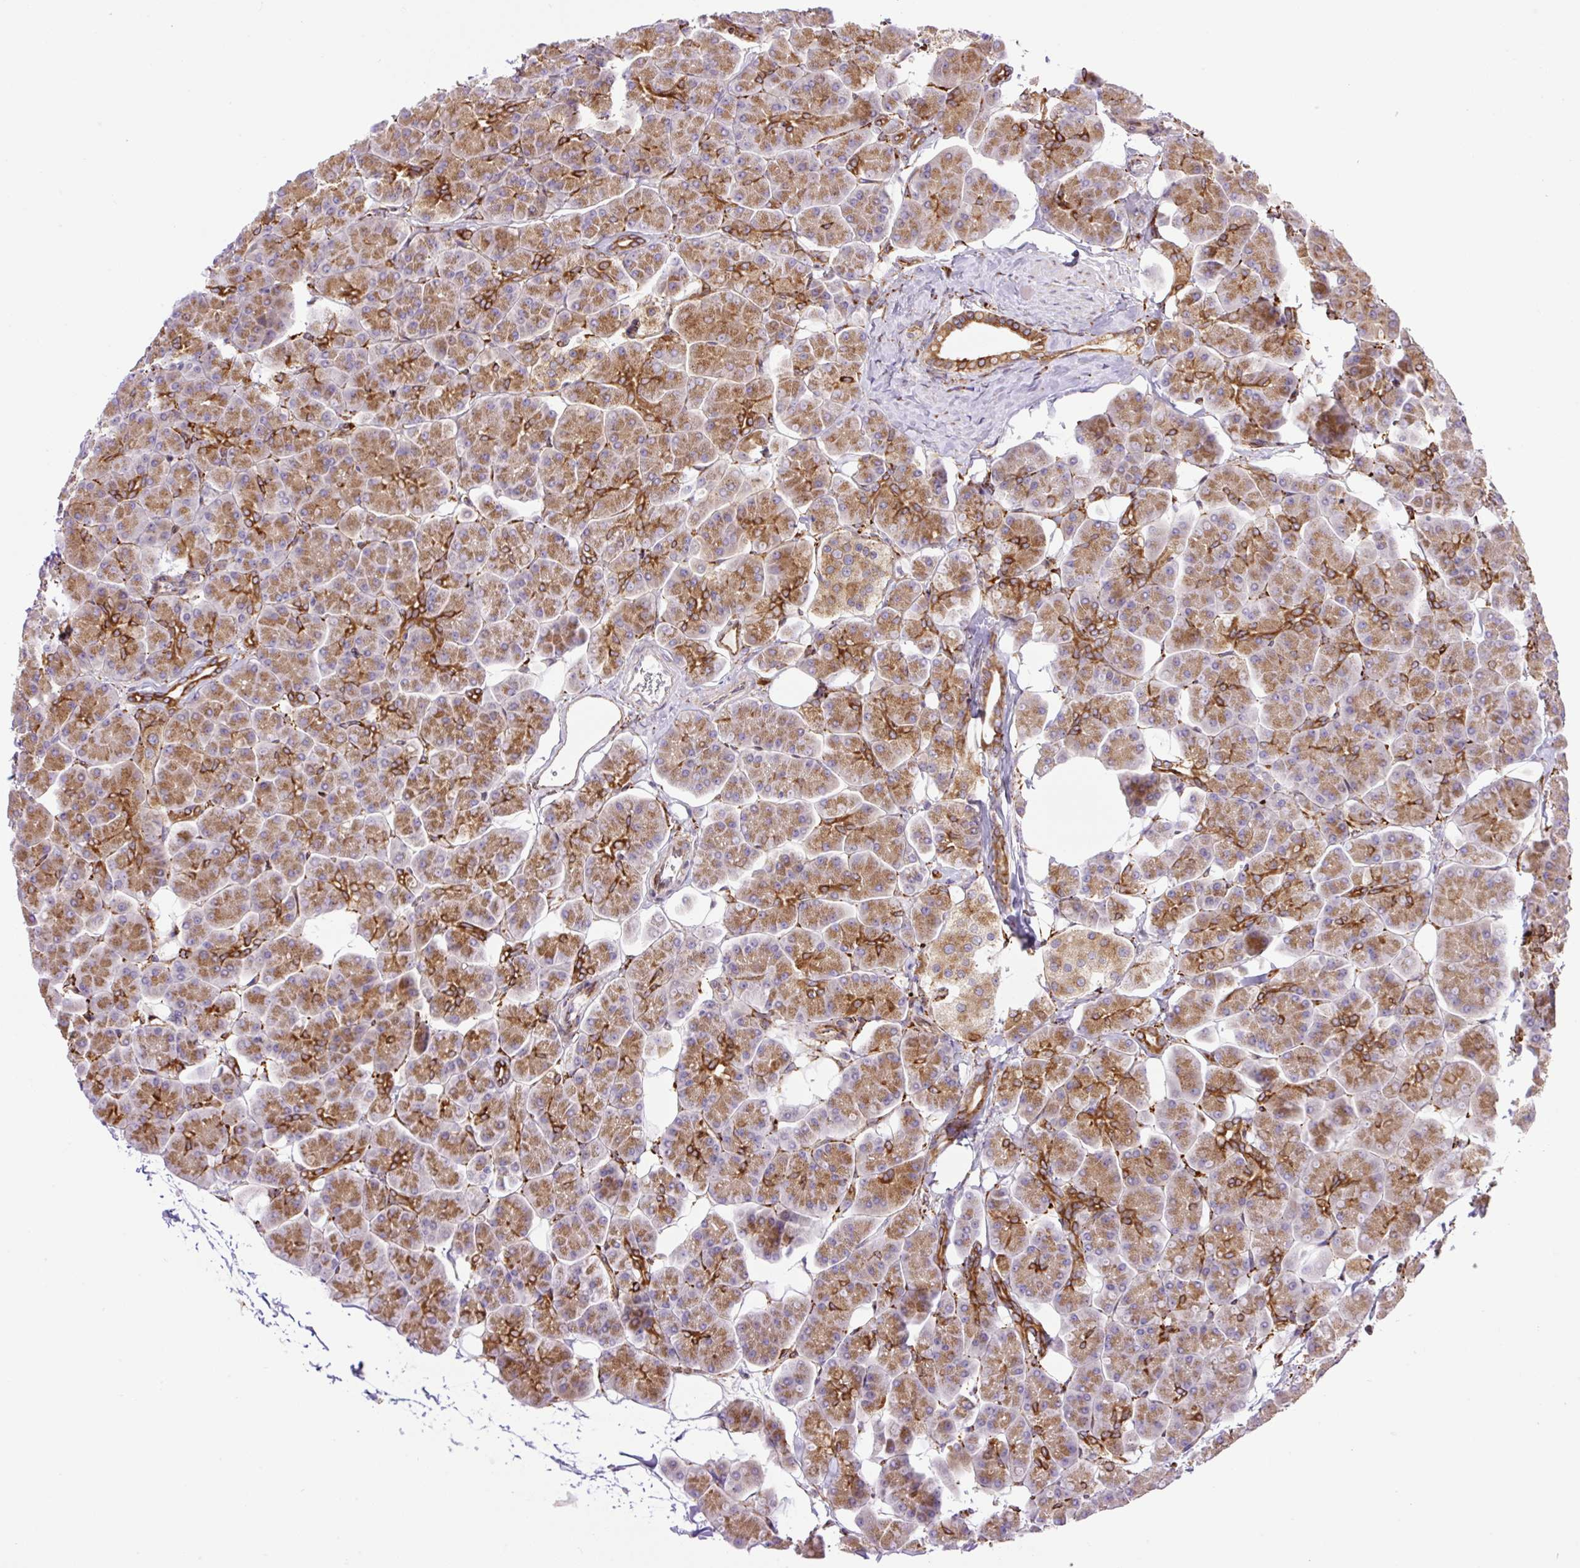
{"staining": {"intensity": "strong", "quantity": "25%-75%", "location": "cytoplasmic/membranous"}, "tissue": "pancreas", "cell_type": "Exocrine glandular cells", "image_type": "normal", "snomed": [{"axis": "morphology", "description": "Normal tissue, NOS"}, {"axis": "topography", "description": "Pancreas"}, {"axis": "topography", "description": "Peripheral nerve tissue"}], "caption": "Unremarkable pancreas displays strong cytoplasmic/membranous expression in about 25%-75% of exocrine glandular cells.", "gene": "RAB30", "patient": {"sex": "male", "age": 54}}